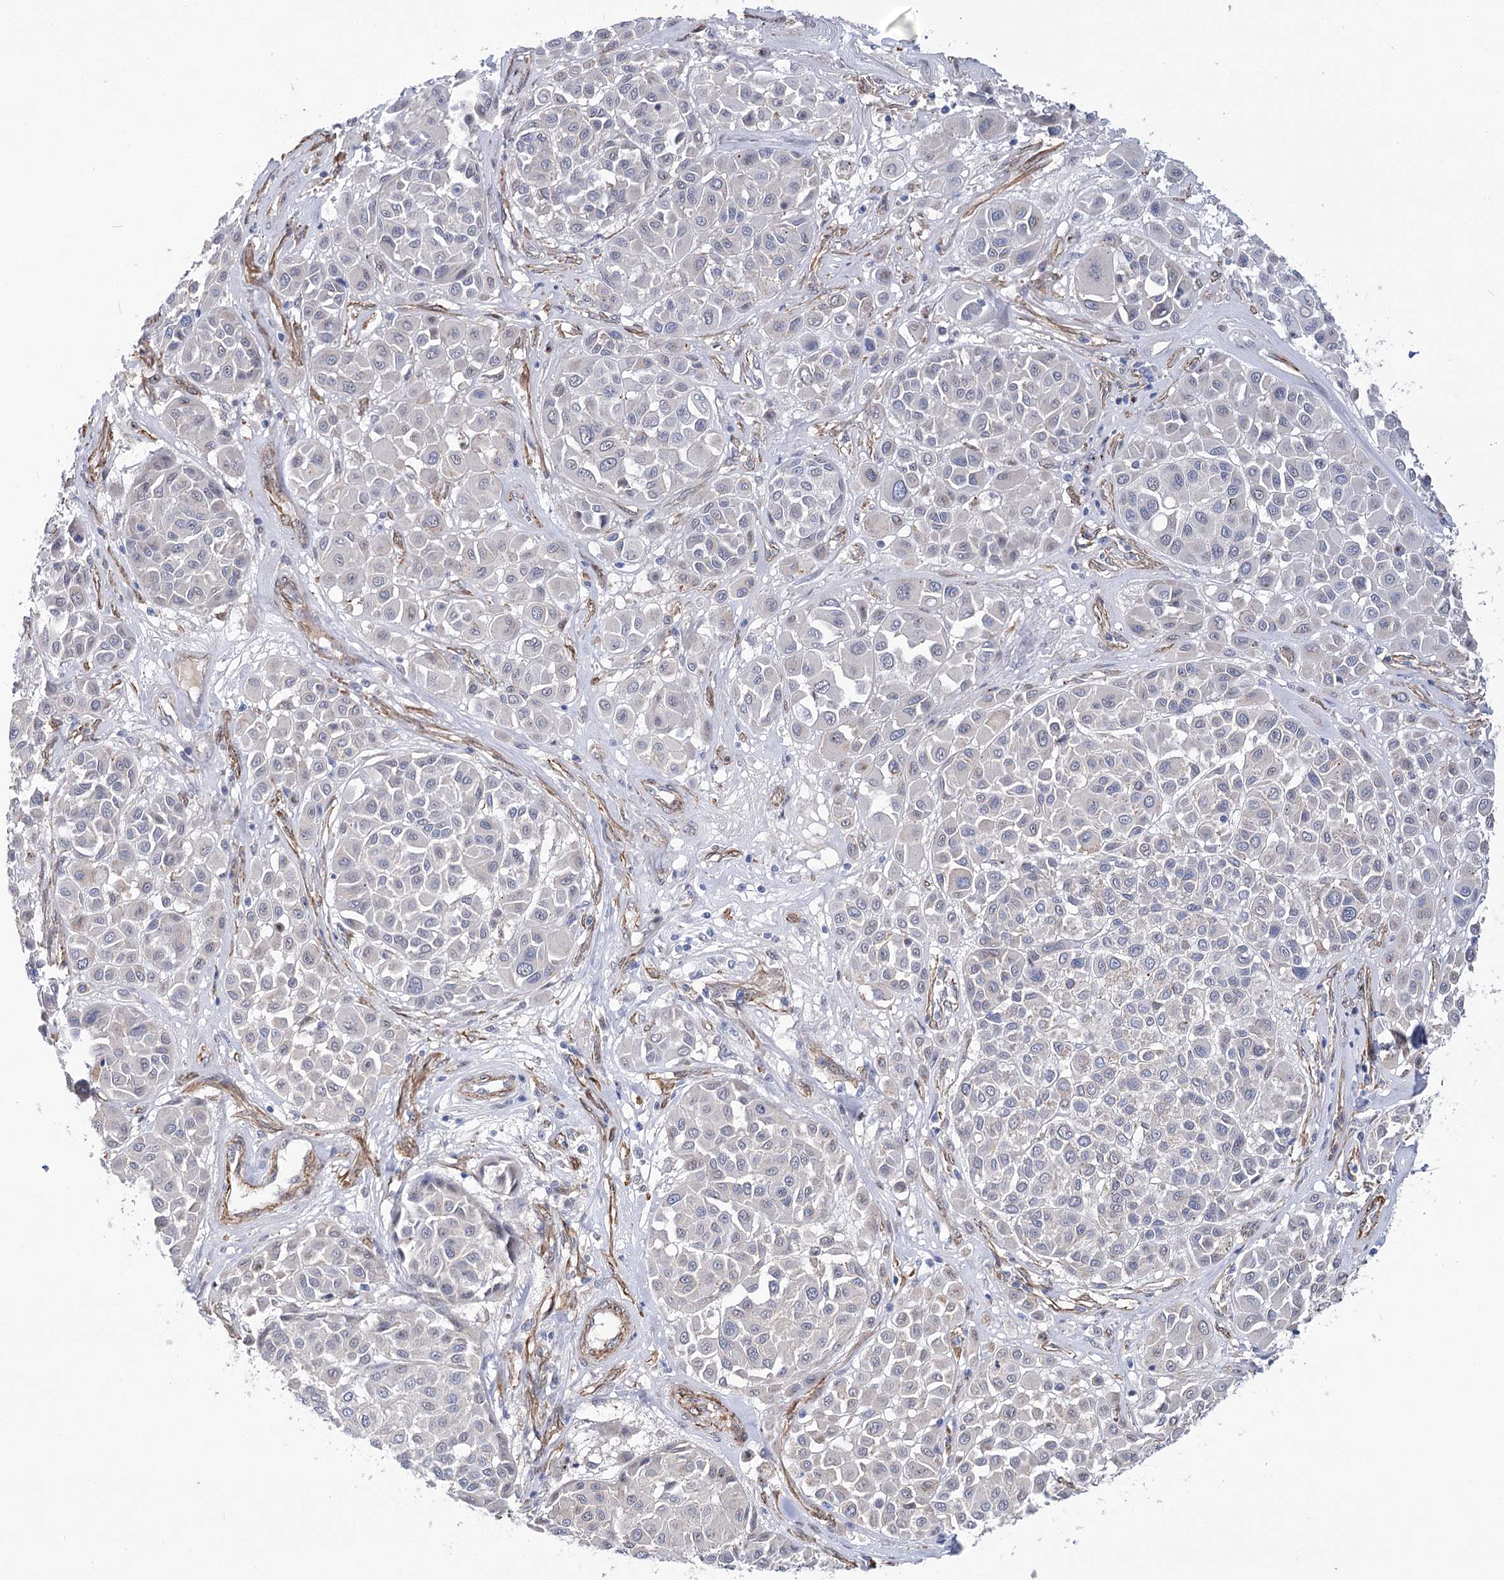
{"staining": {"intensity": "negative", "quantity": "none", "location": "none"}, "tissue": "melanoma", "cell_type": "Tumor cells", "image_type": "cancer", "snomed": [{"axis": "morphology", "description": "Malignant melanoma, Metastatic site"}, {"axis": "topography", "description": "Soft tissue"}], "caption": "Tumor cells are negative for protein expression in human melanoma.", "gene": "WASHC3", "patient": {"sex": "male", "age": 41}}